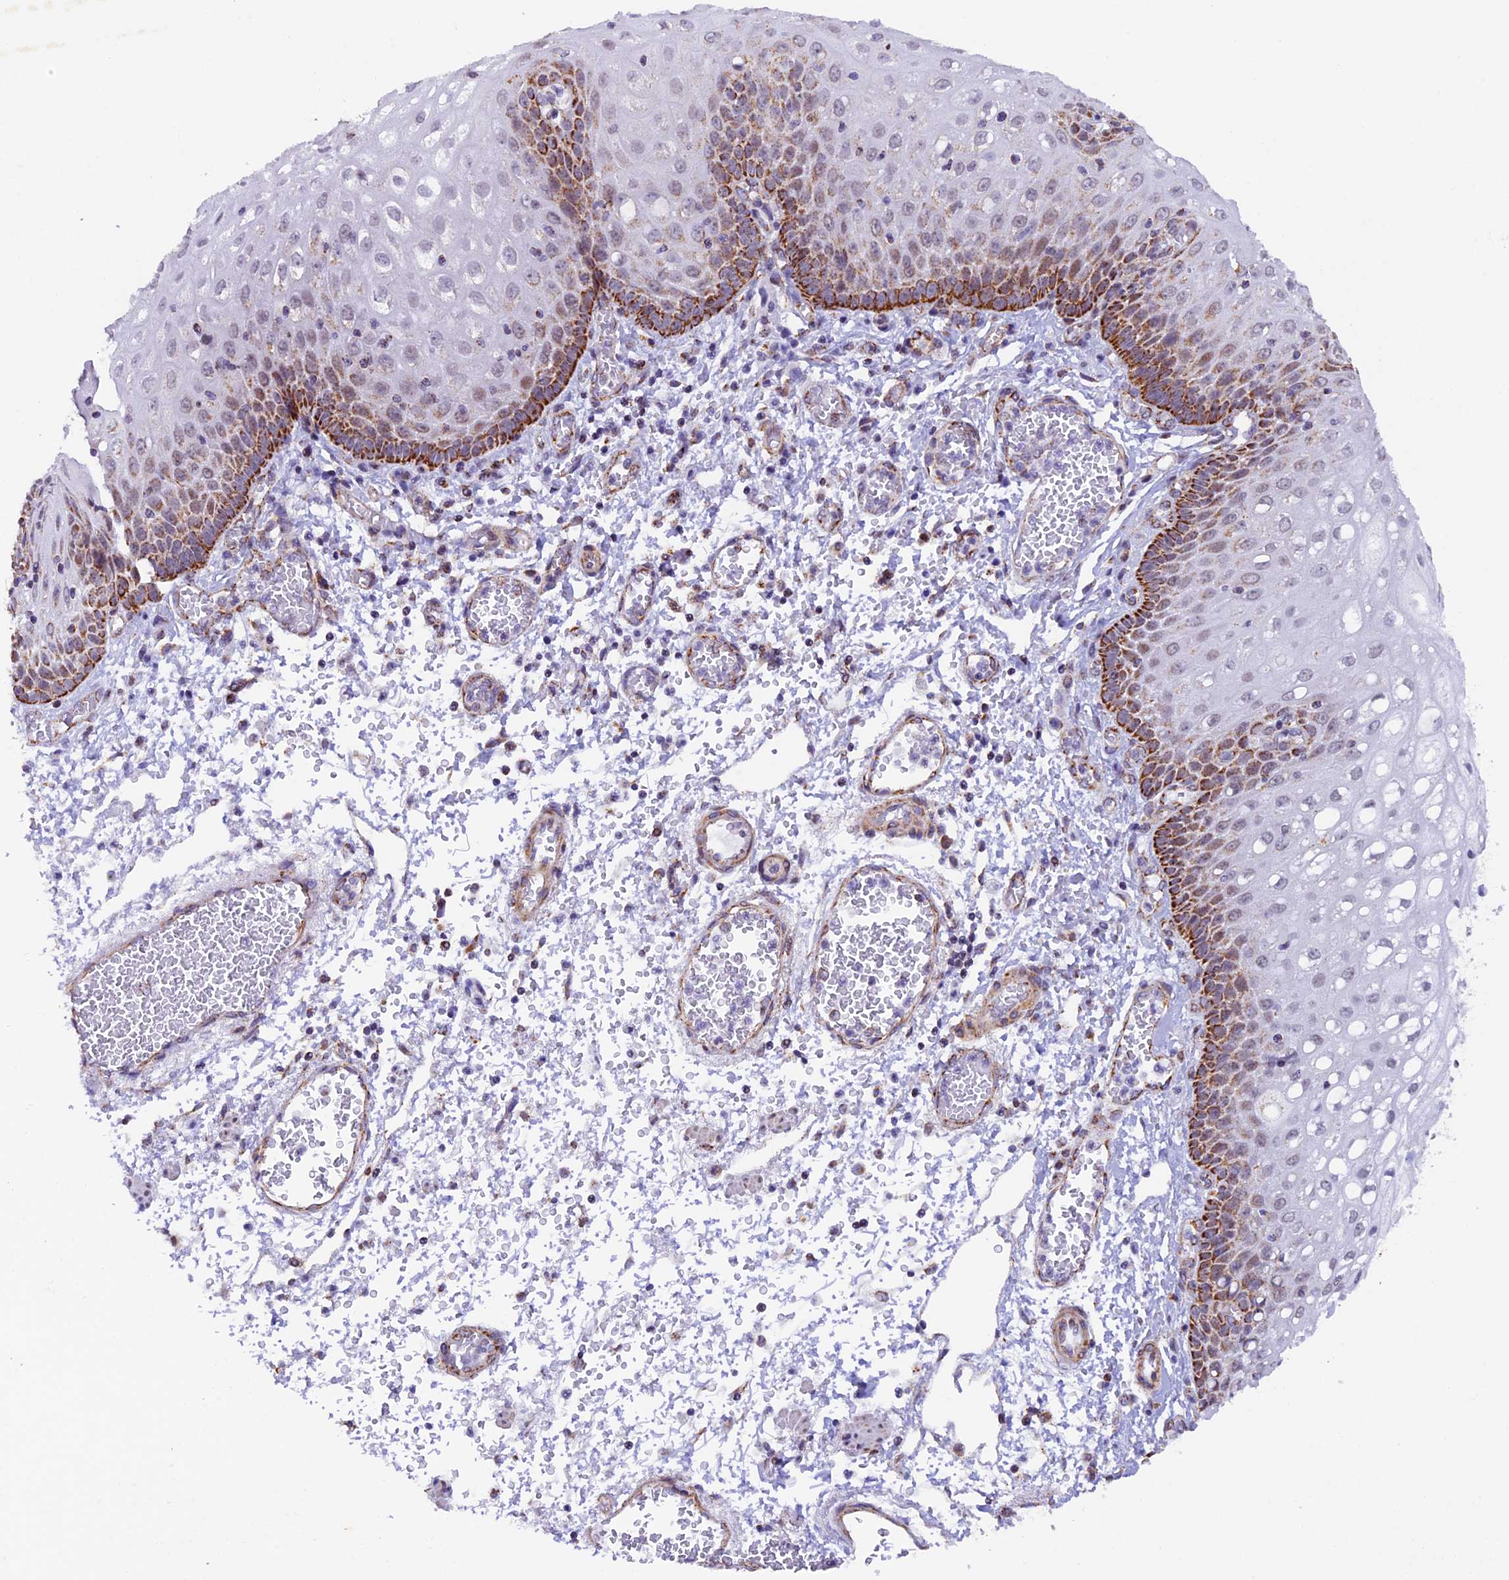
{"staining": {"intensity": "strong", "quantity": "25%-75%", "location": "cytoplasmic/membranous"}, "tissue": "esophagus", "cell_type": "Squamous epithelial cells", "image_type": "normal", "snomed": [{"axis": "morphology", "description": "Normal tissue, NOS"}, {"axis": "topography", "description": "Esophagus"}], "caption": "Immunohistochemical staining of benign human esophagus reveals 25%-75% levels of strong cytoplasmic/membranous protein expression in about 25%-75% of squamous epithelial cells. (brown staining indicates protein expression, while blue staining denotes nuclei).", "gene": "TFAM", "patient": {"sex": "male", "age": 81}}